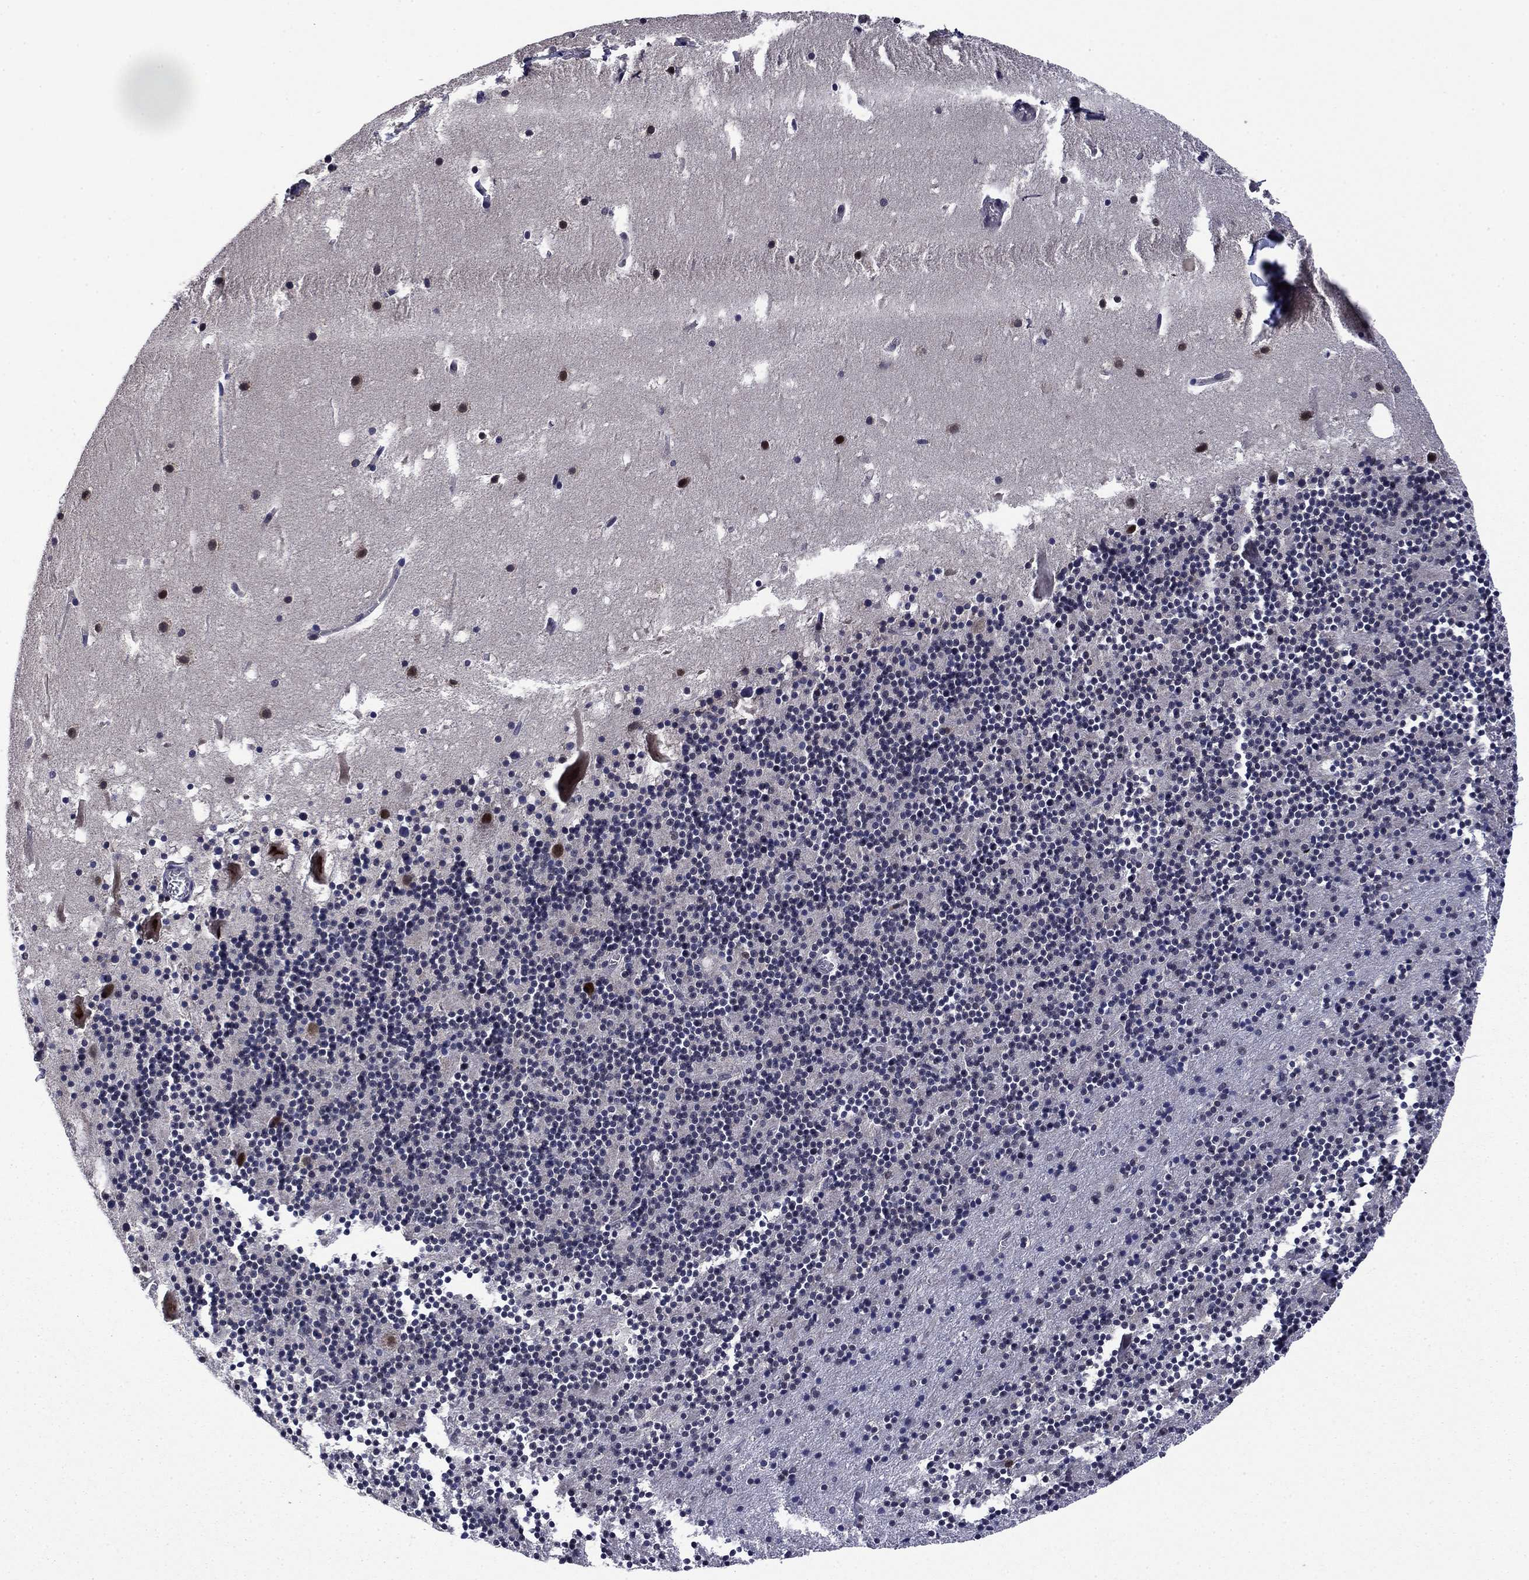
{"staining": {"intensity": "negative", "quantity": "none", "location": "none"}, "tissue": "cerebellum", "cell_type": "Cells in granular layer", "image_type": "normal", "snomed": [{"axis": "morphology", "description": "Normal tissue, NOS"}, {"axis": "topography", "description": "Cerebellum"}], "caption": "An IHC image of benign cerebellum is shown. There is no staining in cells in granular layer of cerebellum.", "gene": "PSMD2", "patient": {"sex": "male", "age": 37}}